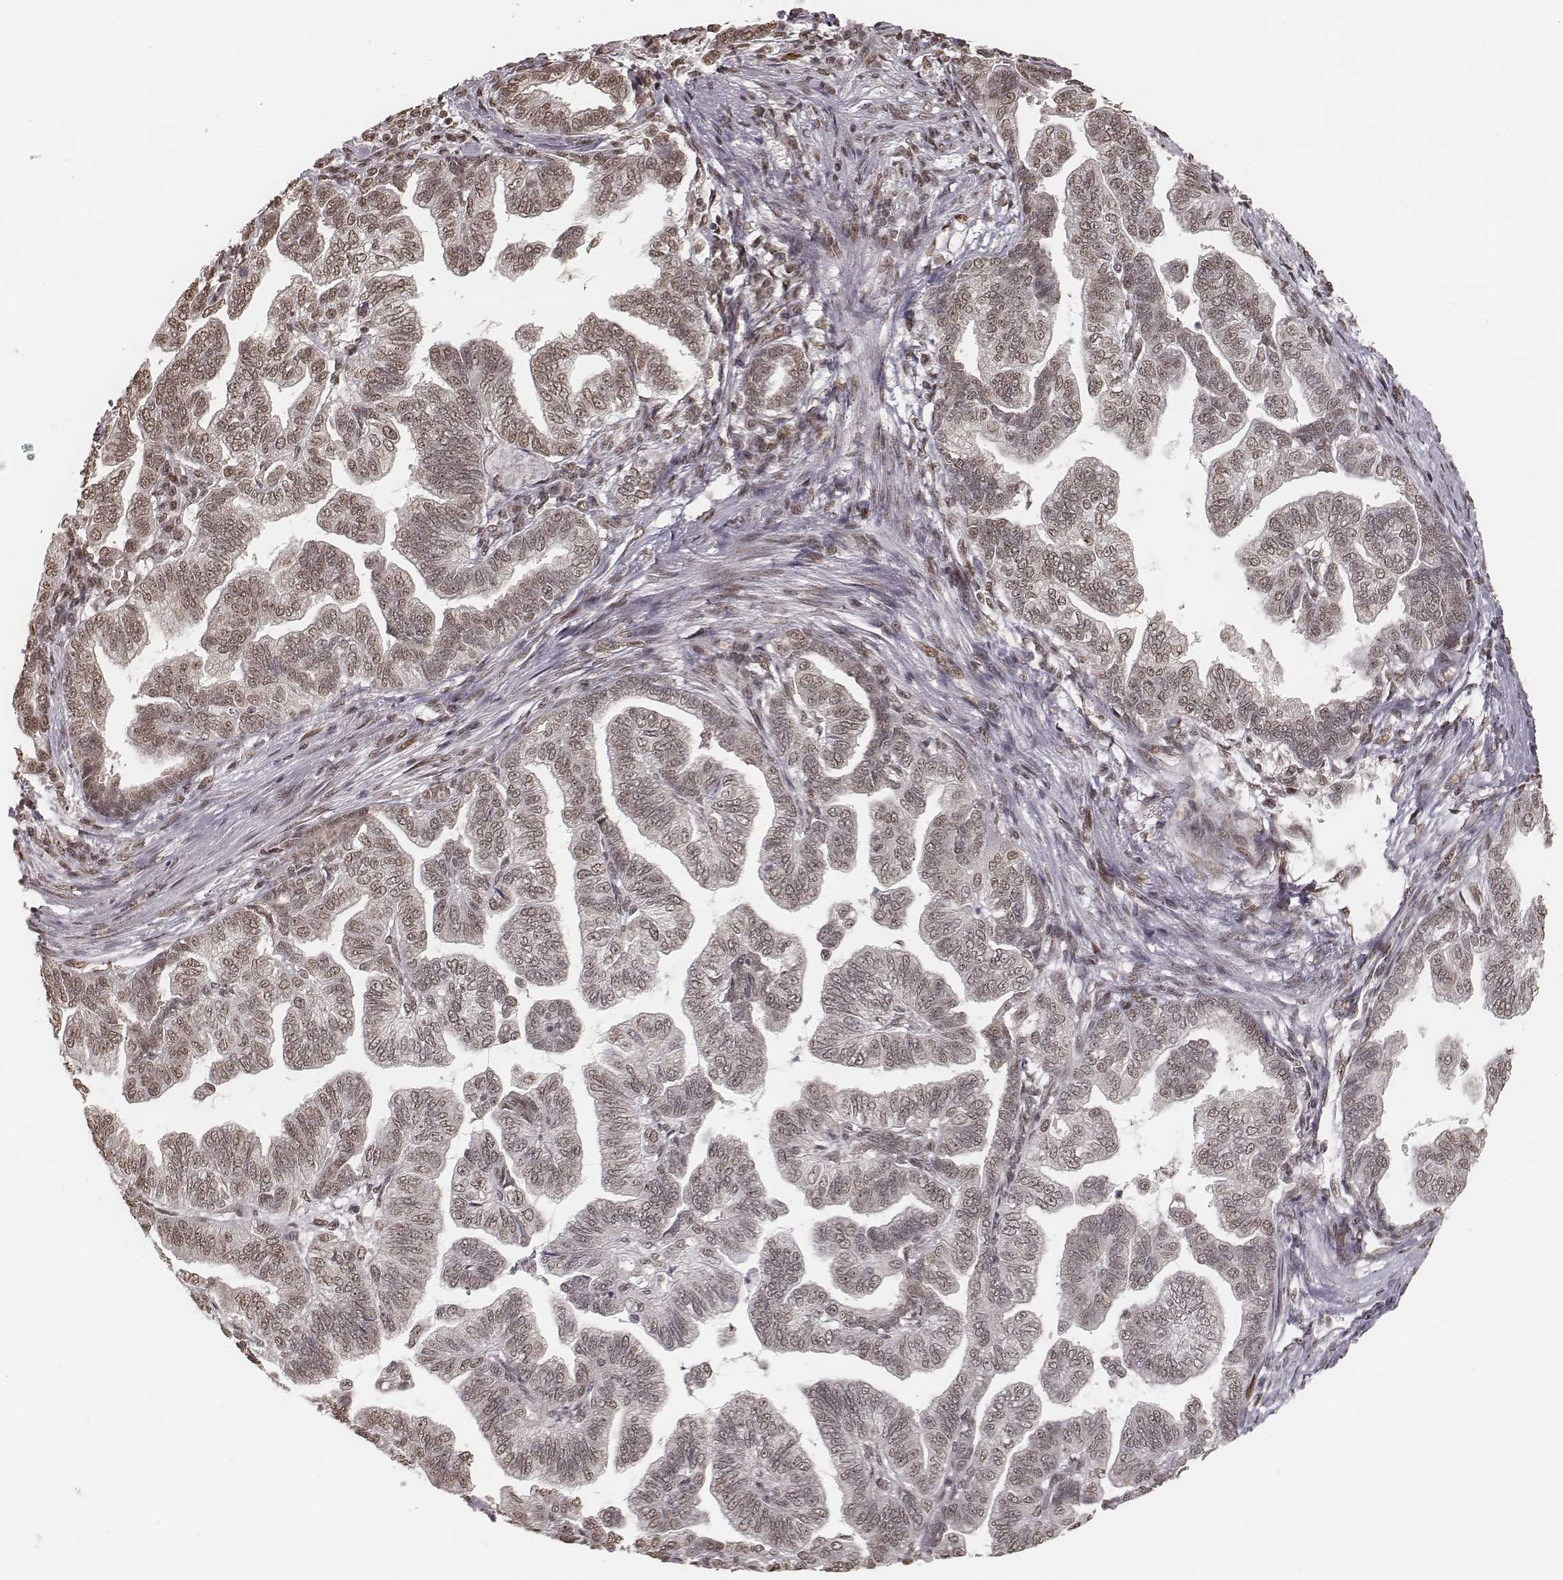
{"staining": {"intensity": "weak", "quantity": ">75%", "location": "nuclear"}, "tissue": "stomach cancer", "cell_type": "Tumor cells", "image_type": "cancer", "snomed": [{"axis": "morphology", "description": "Adenocarcinoma, NOS"}, {"axis": "topography", "description": "Stomach"}], "caption": "Weak nuclear staining is seen in about >75% of tumor cells in adenocarcinoma (stomach).", "gene": "HMGA2", "patient": {"sex": "male", "age": 83}}